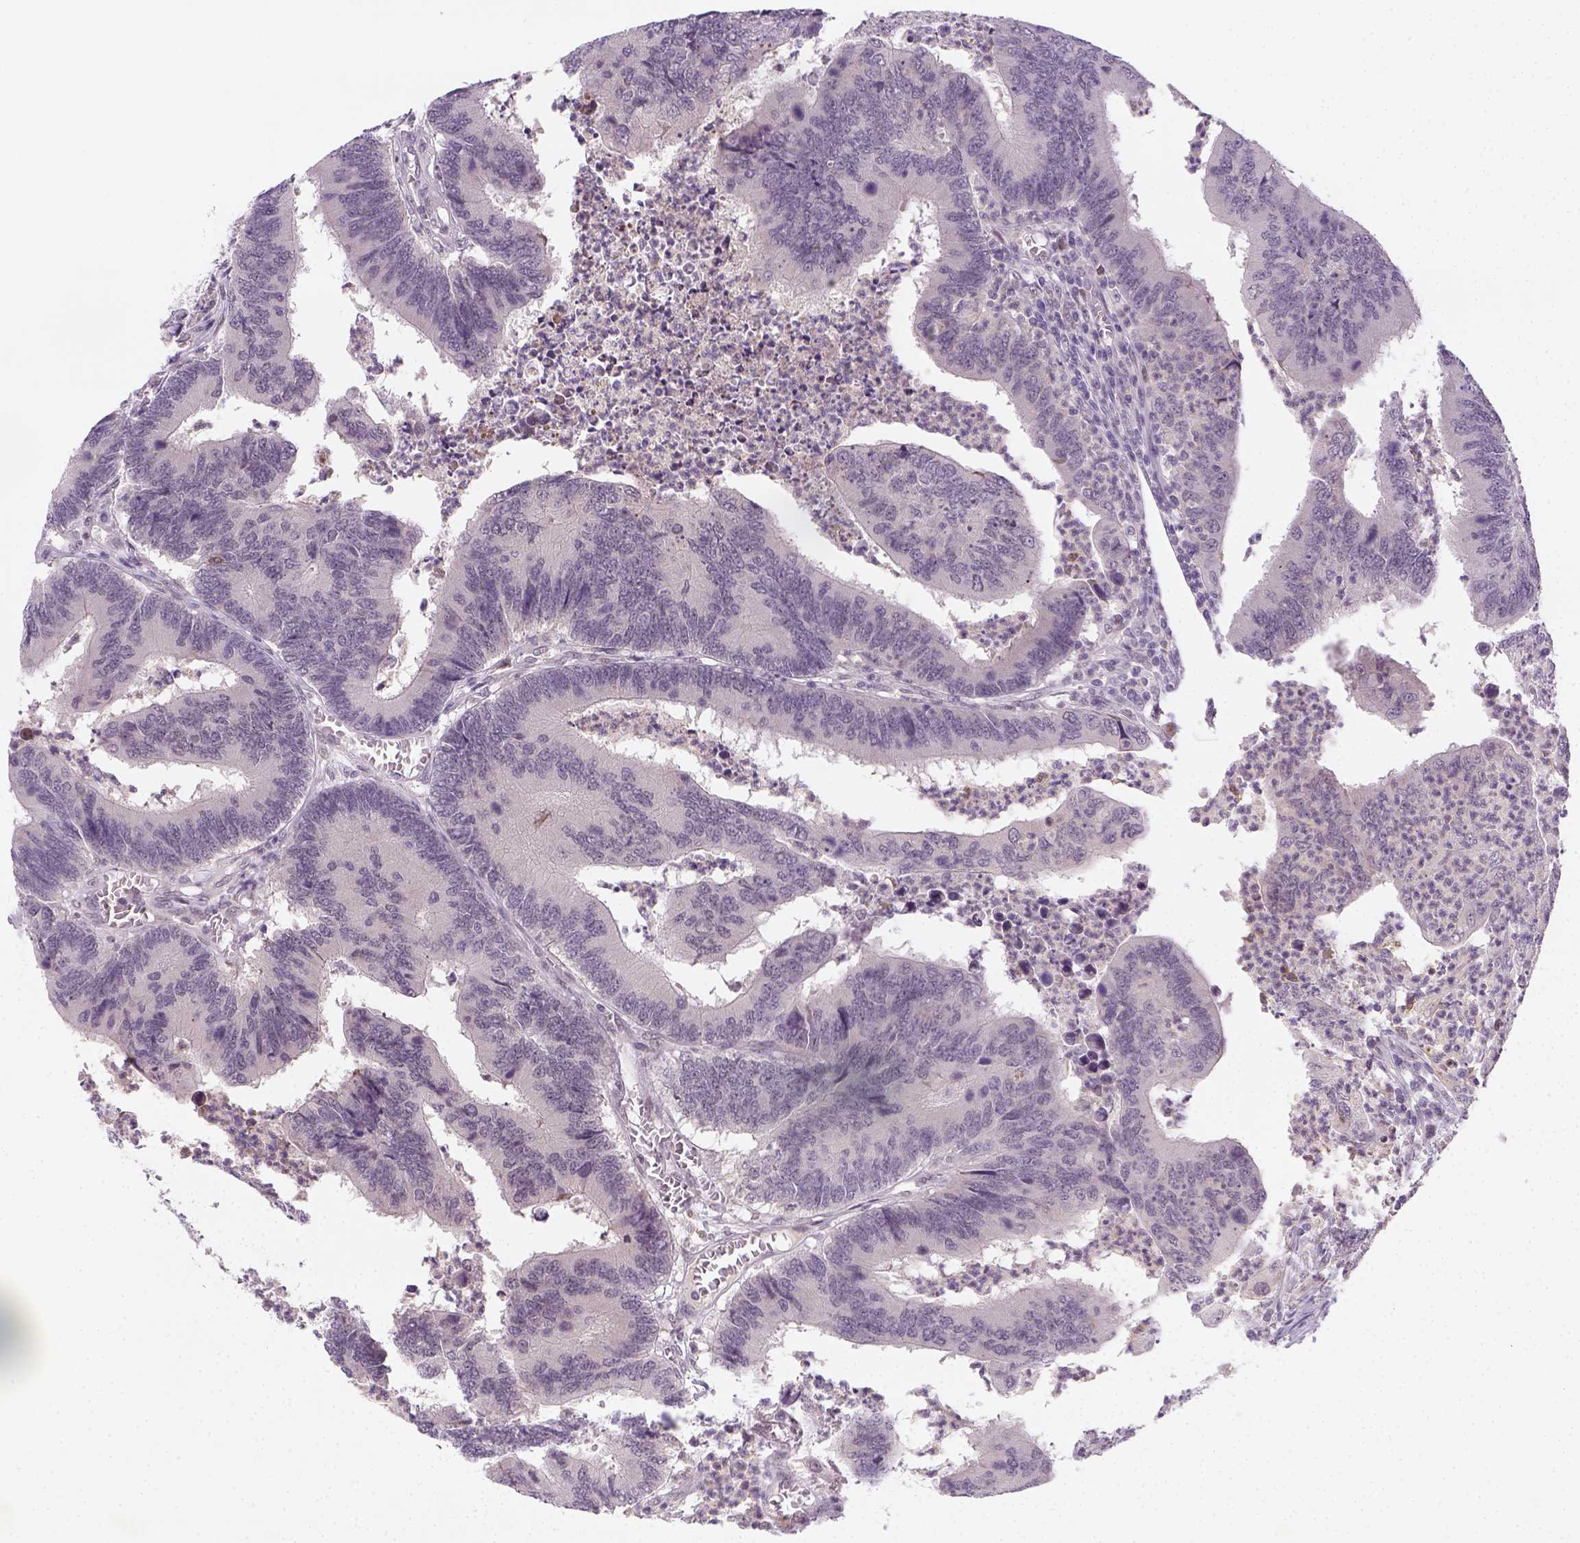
{"staining": {"intensity": "negative", "quantity": "none", "location": "none"}, "tissue": "colorectal cancer", "cell_type": "Tumor cells", "image_type": "cancer", "snomed": [{"axis": "morphology", "description": "Adenocarcinoma, NOS"}, {"axis": "topography", "description": "Colon"}], "caption": "Colorectal adenocarcinoma was stained to show a protein in brown. There is no significant staining in tumor cells. (Brightfield microscopy of DAB (3,3'-diaminobenzidine) immunohistochemistry at high magnification).", "gene": "MAGEB3", "patient": {"sex": "female", "age": 67}}